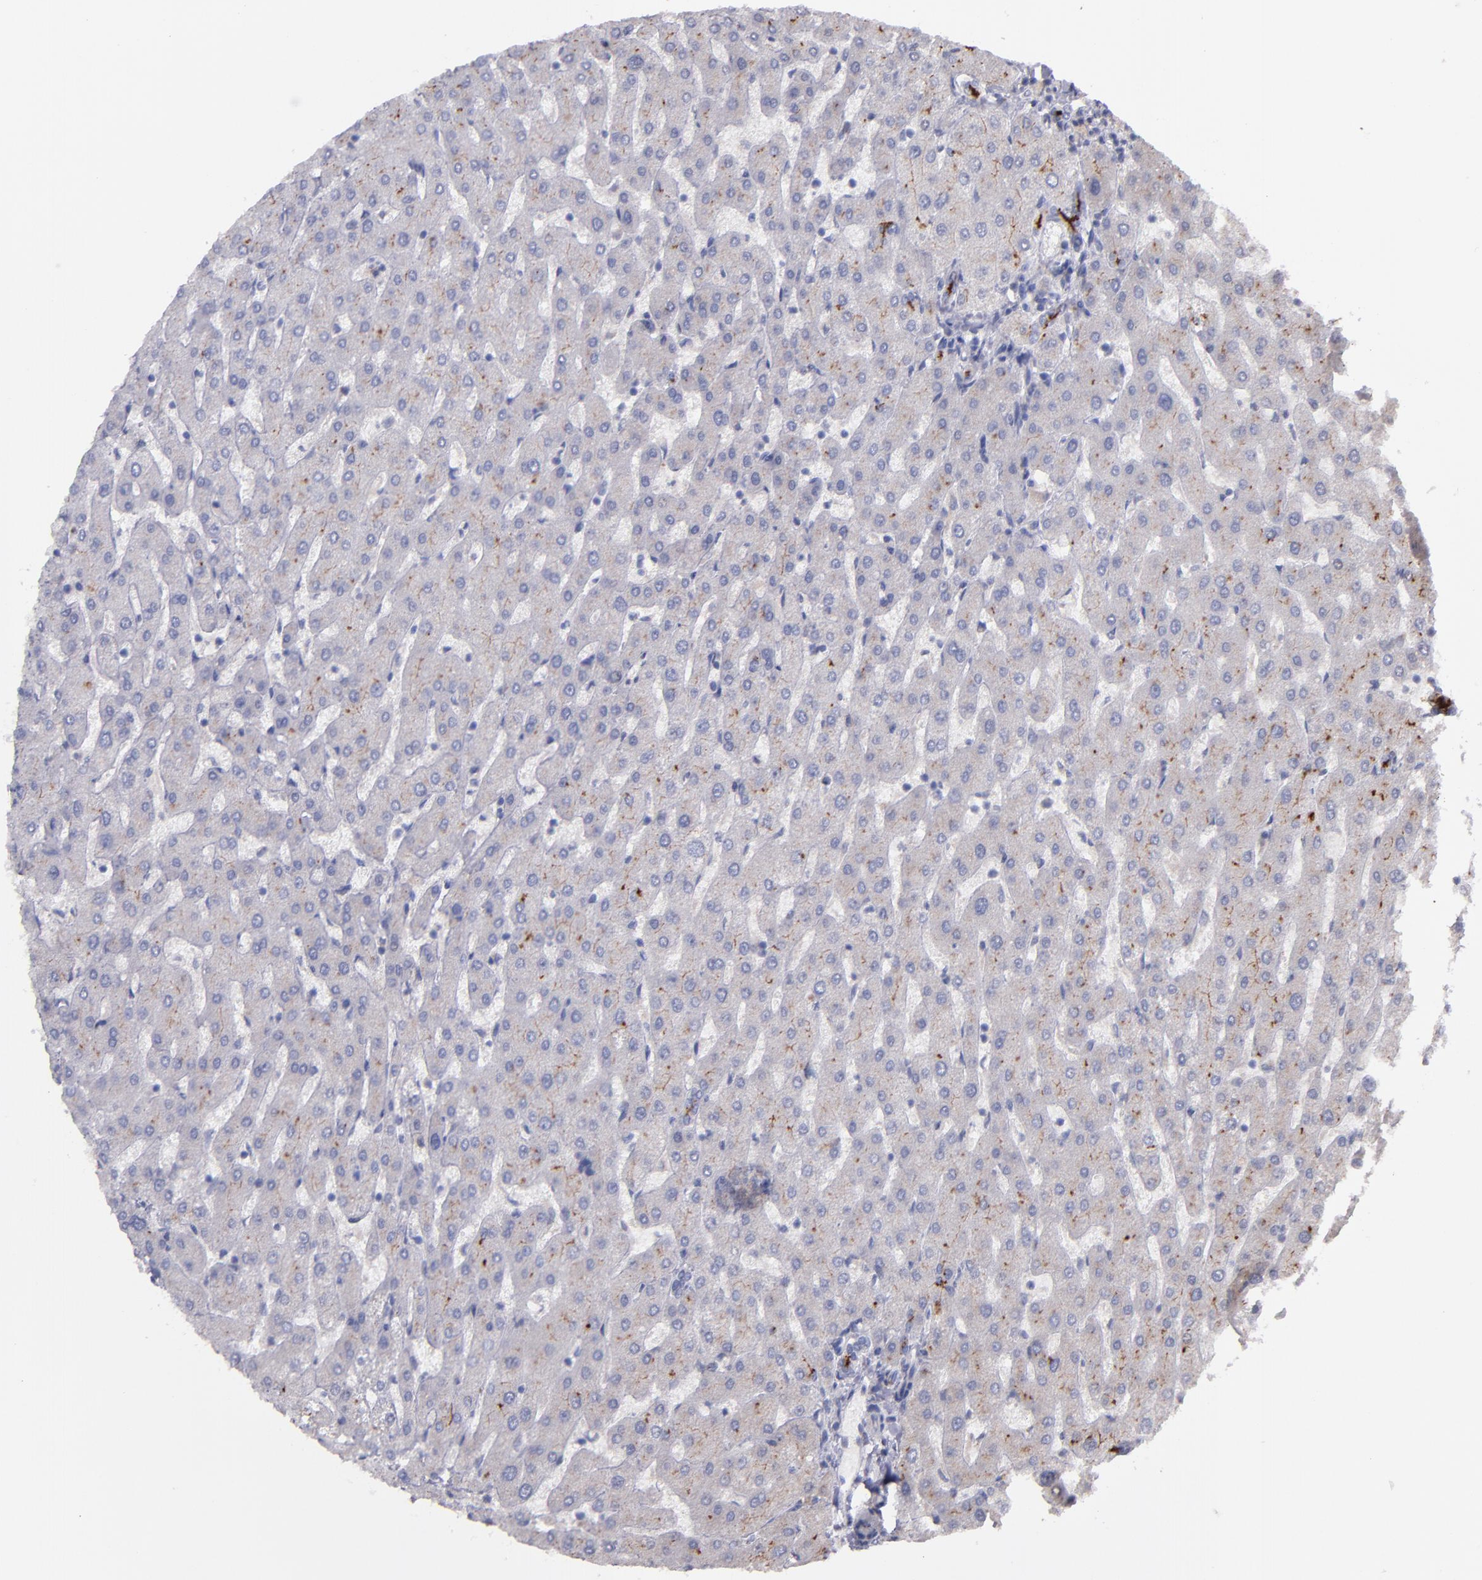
{"staining": {"intensity": "moderate", "quantity": ">75%", "location": "cytoplasmic/membranous"}, "tissue": "liver", "cell_type": "Cholangiocytes", "image_type": "normal", "snomed": [{"axis": "morphology", "description": "Normal tissue, NOS"}, {"axis": "topography", "description": "Liver"}], "caption": "Human liver stained for a protein (brown) reveals moderate cytoplasmic/membranous positive expression in approximately >75% of cholangiocytes.", "gene": "IFIH1", "patient": {"sex": "male", "age": 67}}